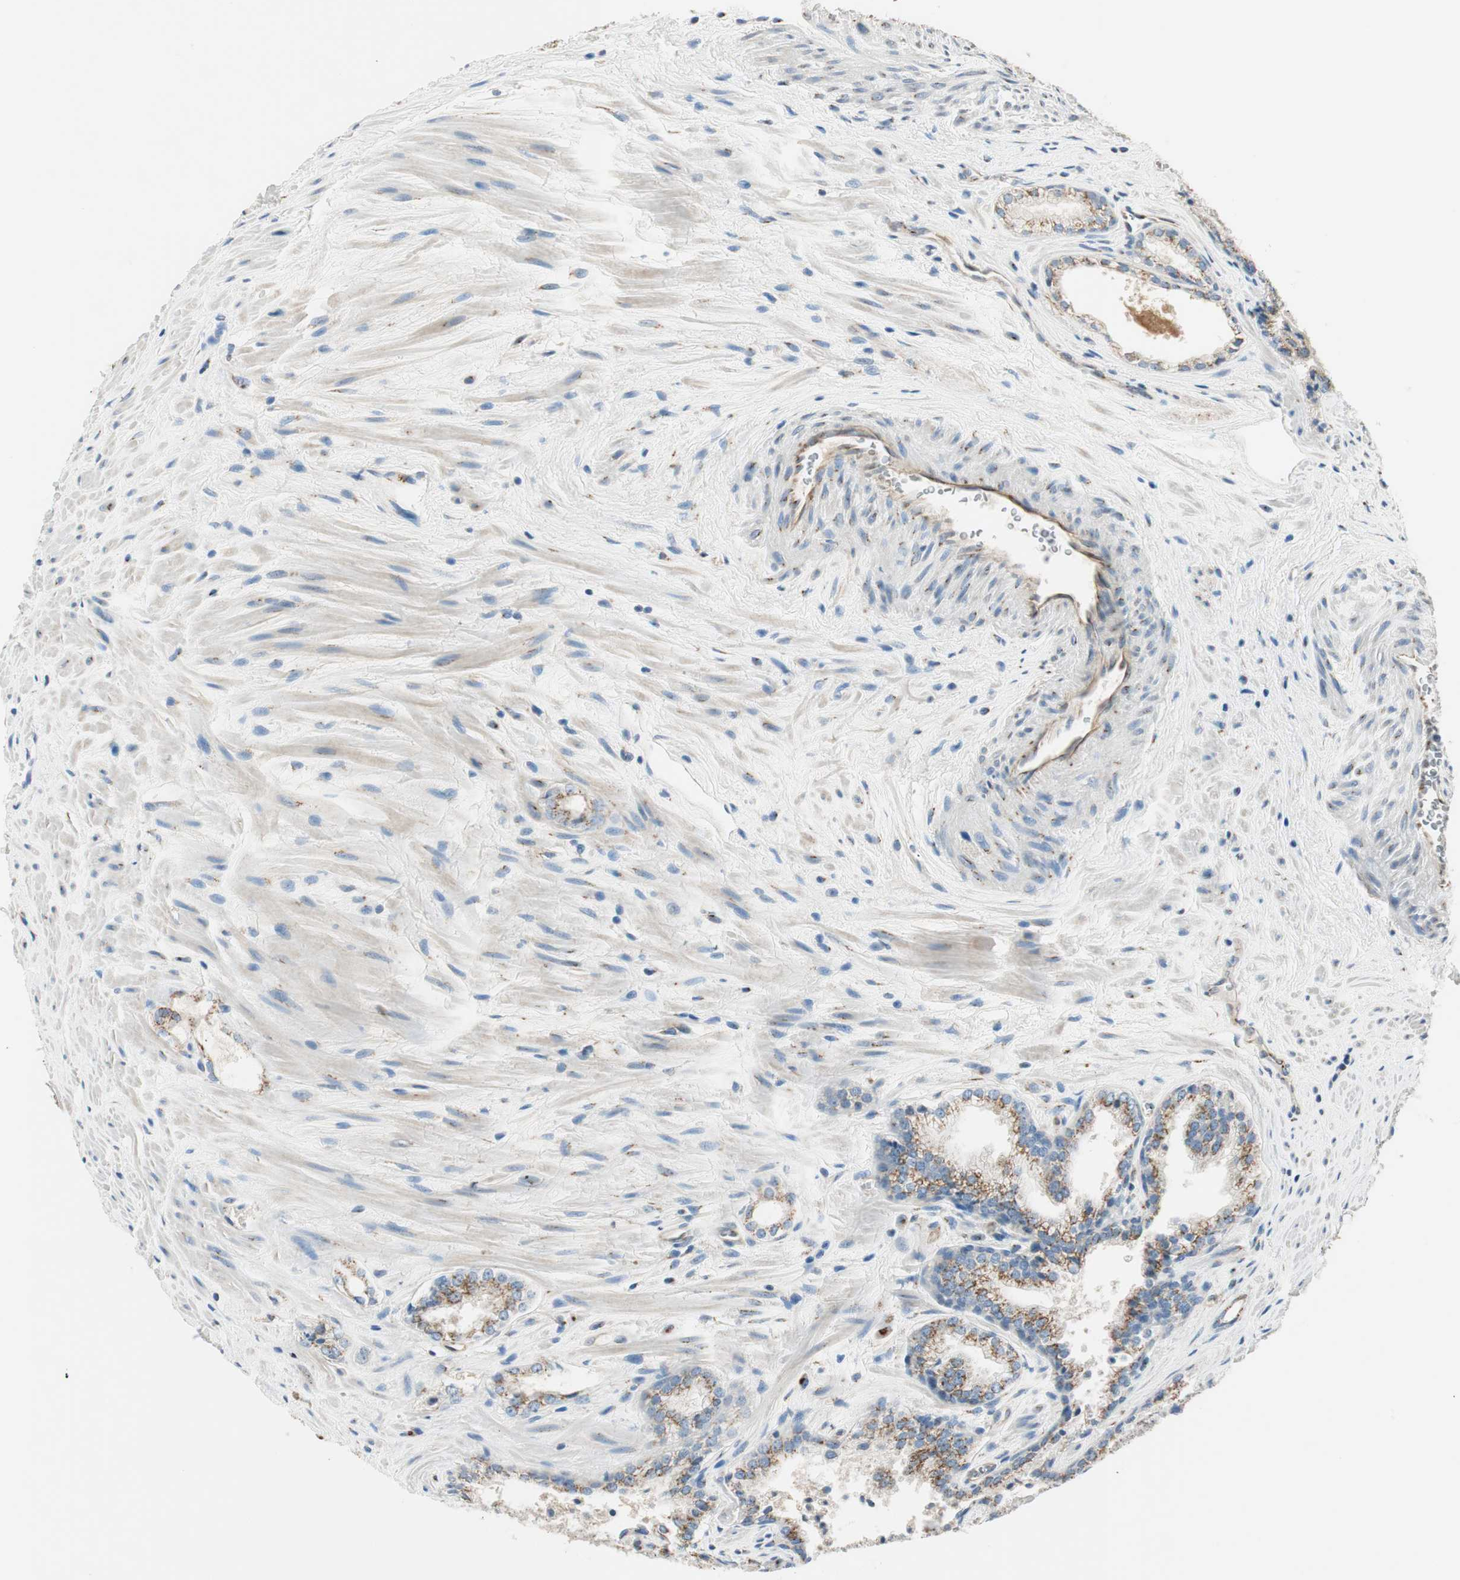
{"staining": {"intensity": "moderate", "quantity": ">75%", "location": "cytoplasmic/membranous"}, "tissue": "prostate cancer", "cell_type": "Tumor cells", "image_type": "cancer", "snomed": [{"axis": "morphology", "description": "Adenocarcinoma, Low grade"}, {"axis": "topography", "description": "Prostate"}], "caption": "Immunohistochemical staining of prostate low-grade adenocarcinoma exhibits moderate cytoplasmic/membranous protein expression in approximately >75% of tumor cells.", "gene": "TMF1", "patient": {"sex": "male", "age": 60}}